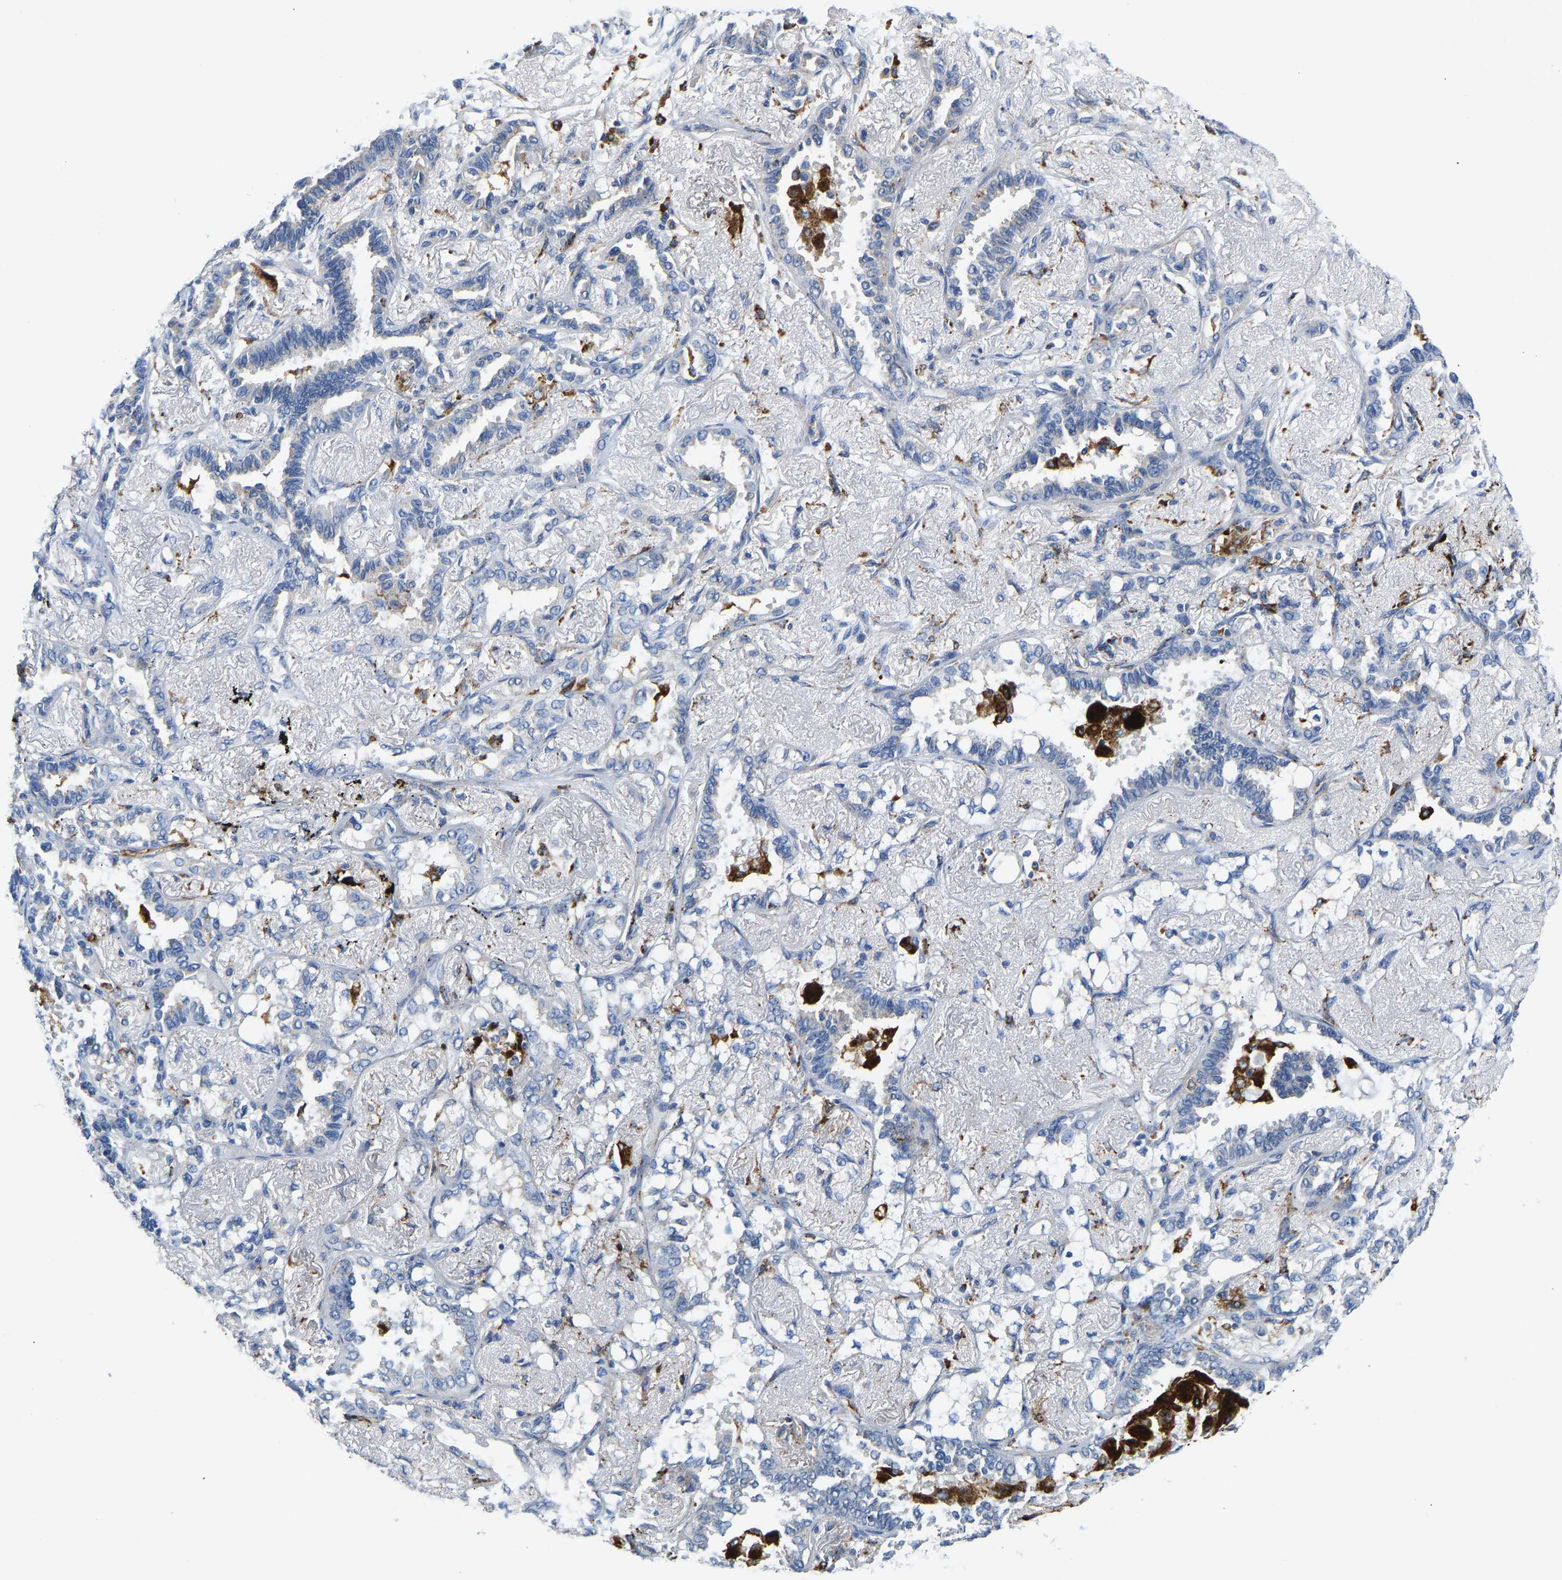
{"staining": {"intensity": "negative", "quantity": "none", "location": "none"}, "tissue": "lung cancer", "cell_type": "Tumor cells", "image_type": "cancer", "snomed": [{"axis": "morphology", "description": "Adenocarcinoma, NOS"}, {"axis": "topography", "description": "Lung"}], "caption": "Protein analysis of lung cancer displays no significant expression in tumor cells. The staining is performed using DAB brown chromogen with nuclei counter-stained in using hematoxylin.", "gene": "ATP6V1E1", "patient": {"sex": "male", "age": 59}}